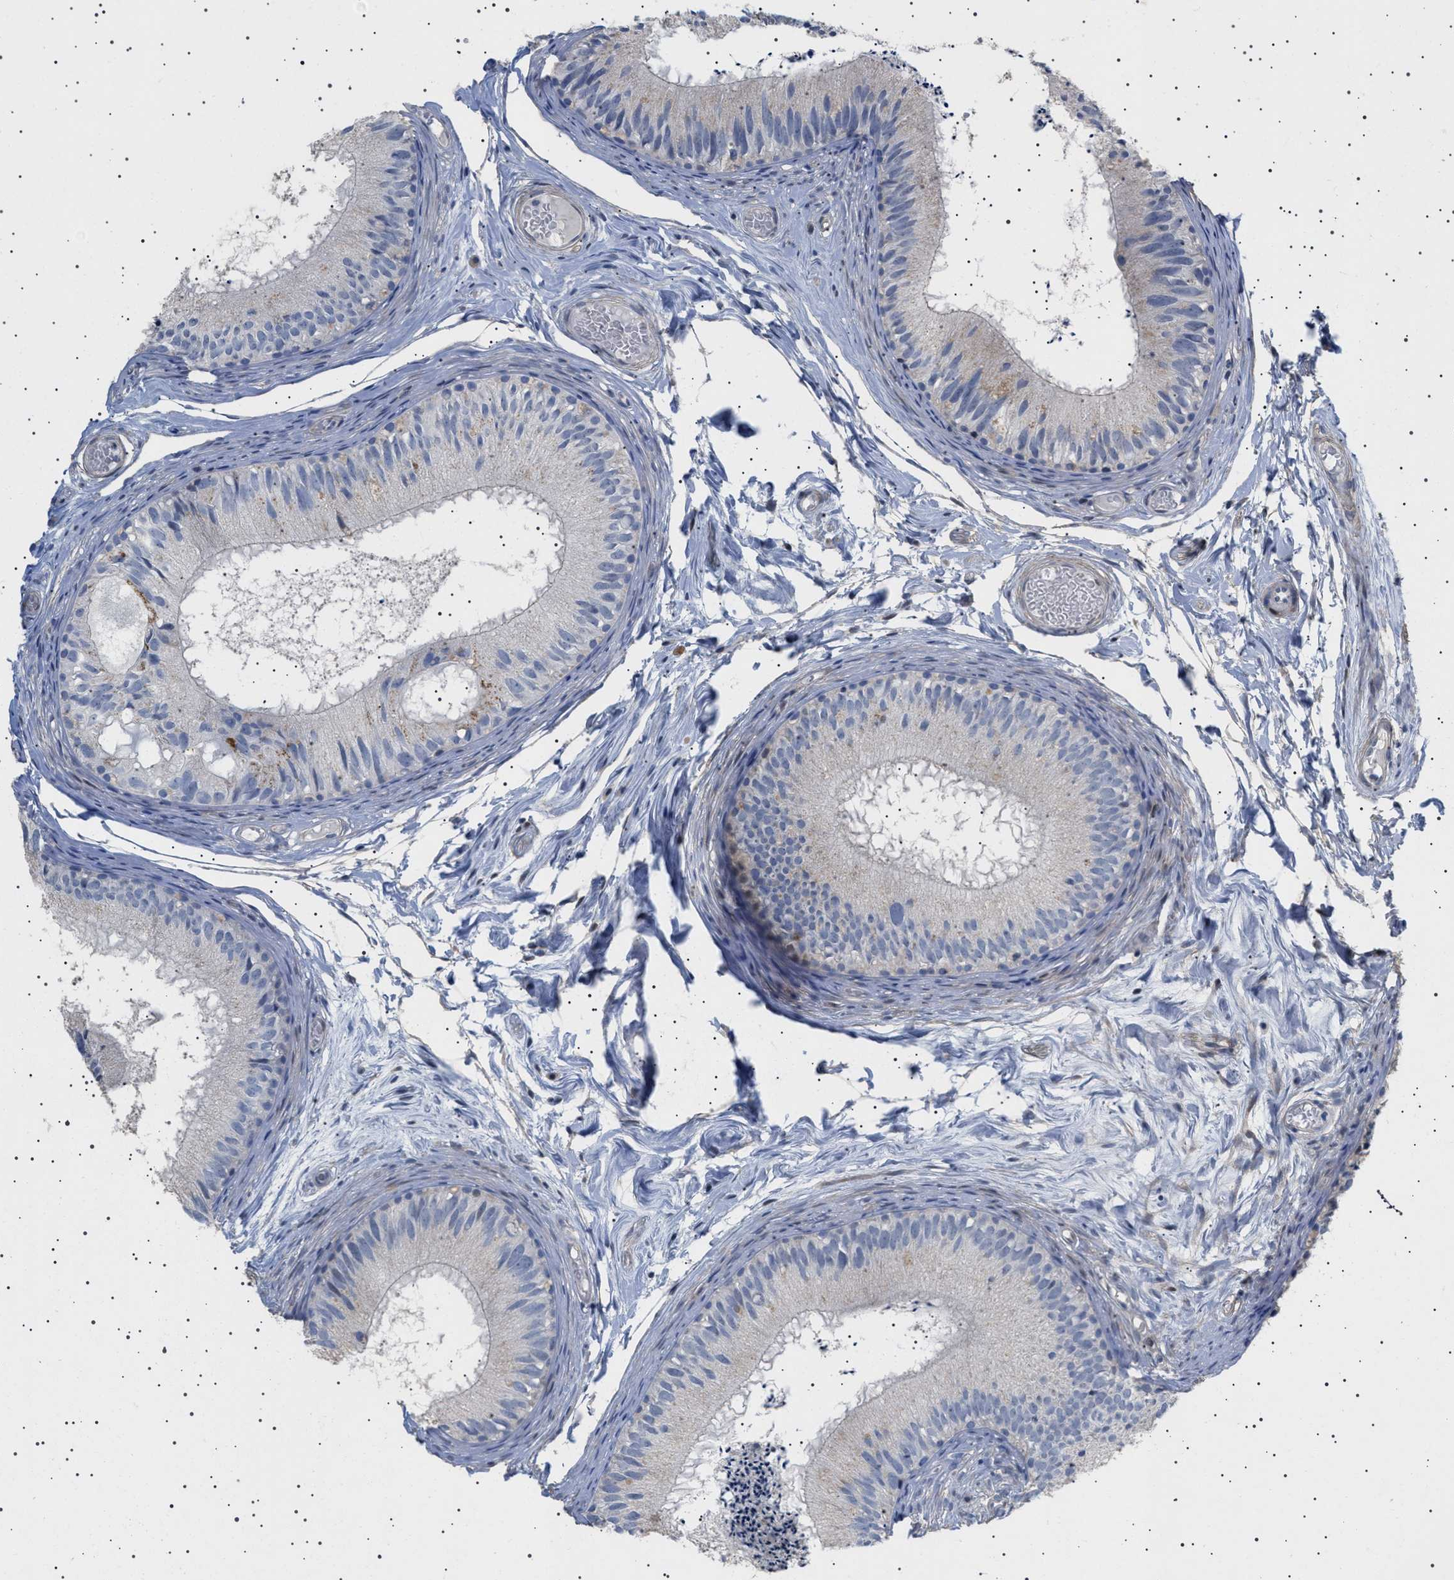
{"staining": {"intensity": "negative", "quantity": "none", "location": "none"}, "tissue": "epididymis", "cell_type": "Glandular cells", "image_type": "normal", "snomed": [{"axis": "morphology", "description": "Normal tissue, NOS"}, {"axis": "topography", "description": "Epididymis"}], "caption": "DAB (3,3'-diaminobenzidine) immunohistochemical staining of unremarkable human epididymis exhibits no significant positivity in glandular cells. Brightfield microscopy of immunohistochemistry (IHC) stained with DAB (3,3'-diaminobenzidine) (brown) and hematoxylin (blue), captured at high magnification.", "gene": "HTR1A", "patient": {"sex": "male", "age": 46}}